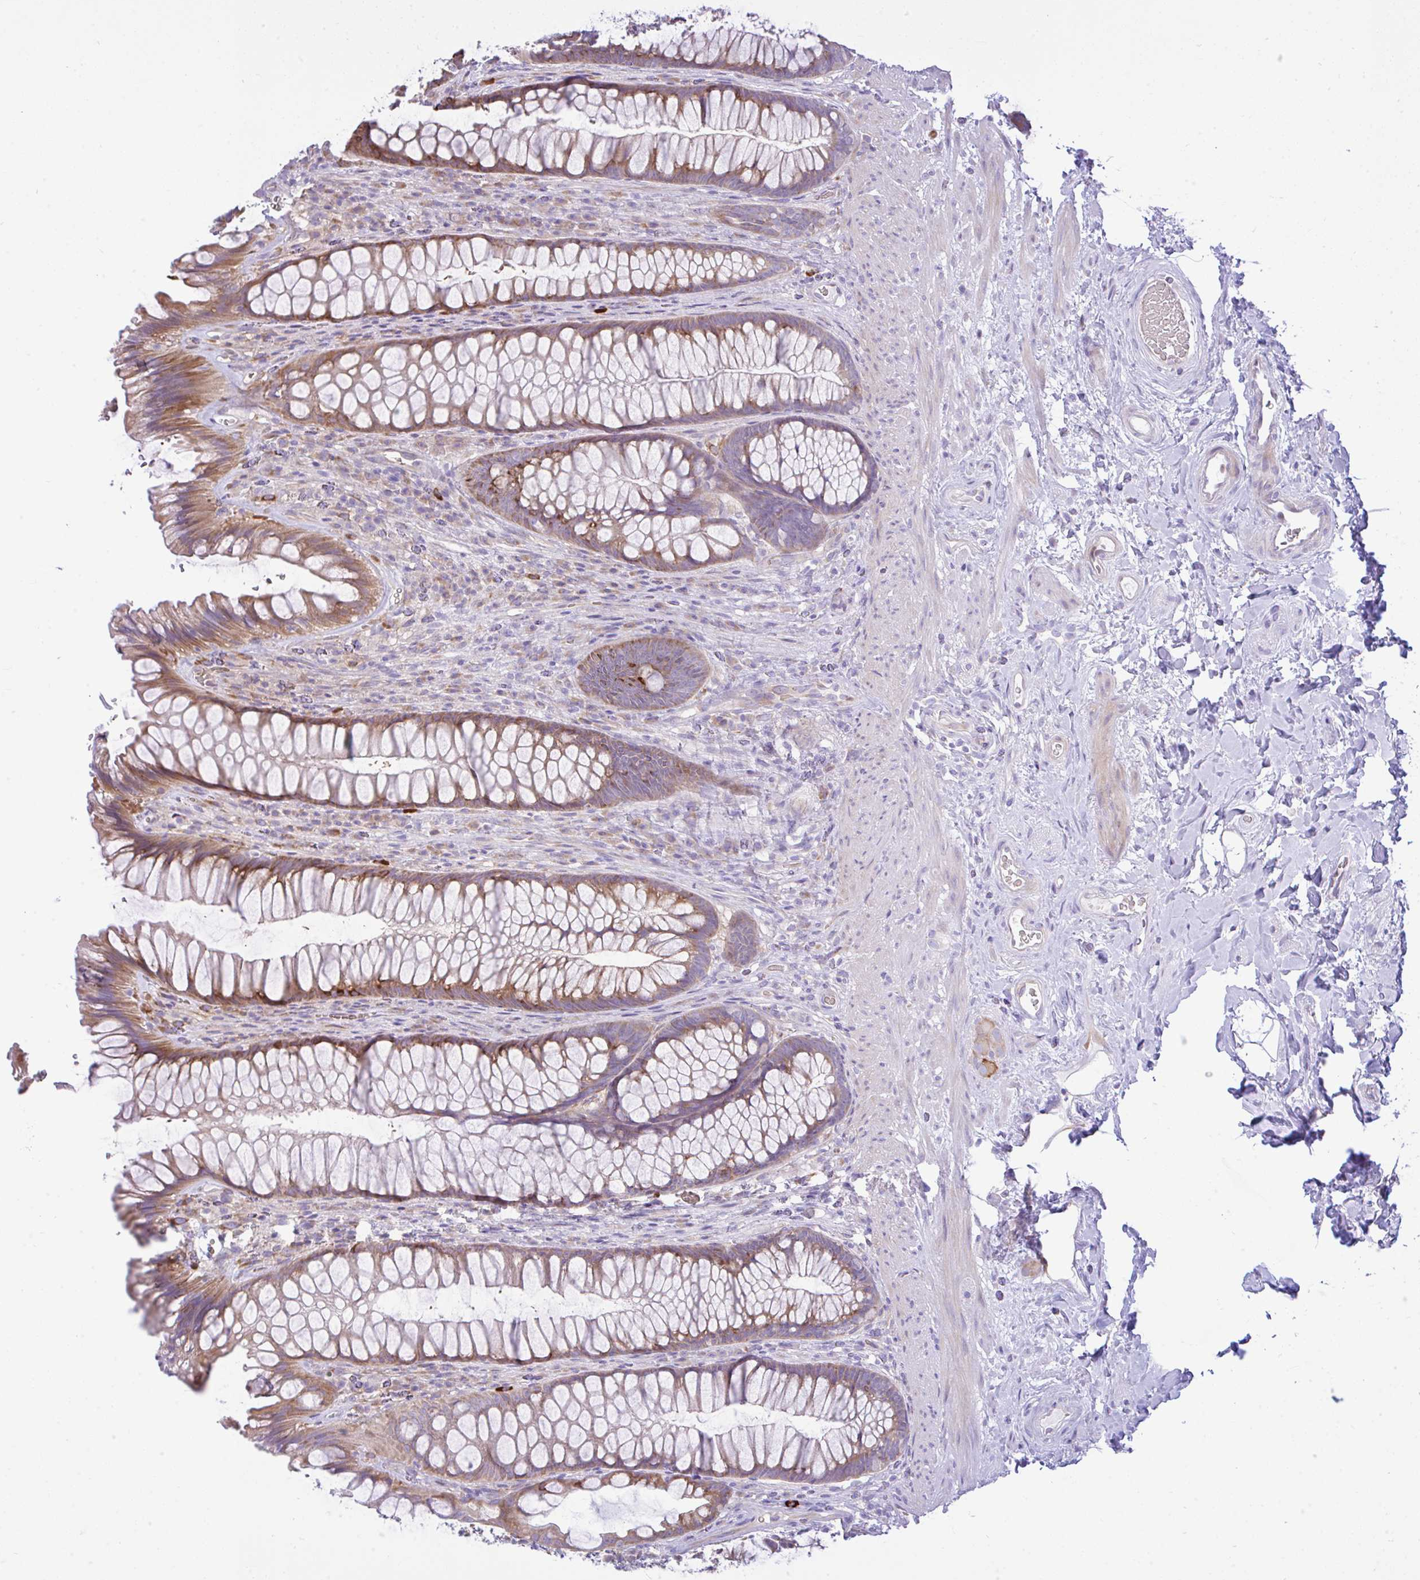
{"staining": {"intensity": "moderate", "quantity": "25%-75%", "location": "cytoplasmic/membranous"}, "tissue": "rectum", "cell_type": "Glandular cells", "image_type": "normal", "snomed": [{"axis": "morphology", "description": "Normal tissue, NOS"}, {"axis": "topography", "description": "Rectum"}], "caption": "Rectum stained with DAB (3,3'-diaminobenzidine) immunohistochemistry (IHC) exhibits medium levels of moderate cytoplasmic/membranous expression in about 25%-75% of glandular cells.", "gene": "EEF1A1", "patient": {"sex": "male", "age": 53}}